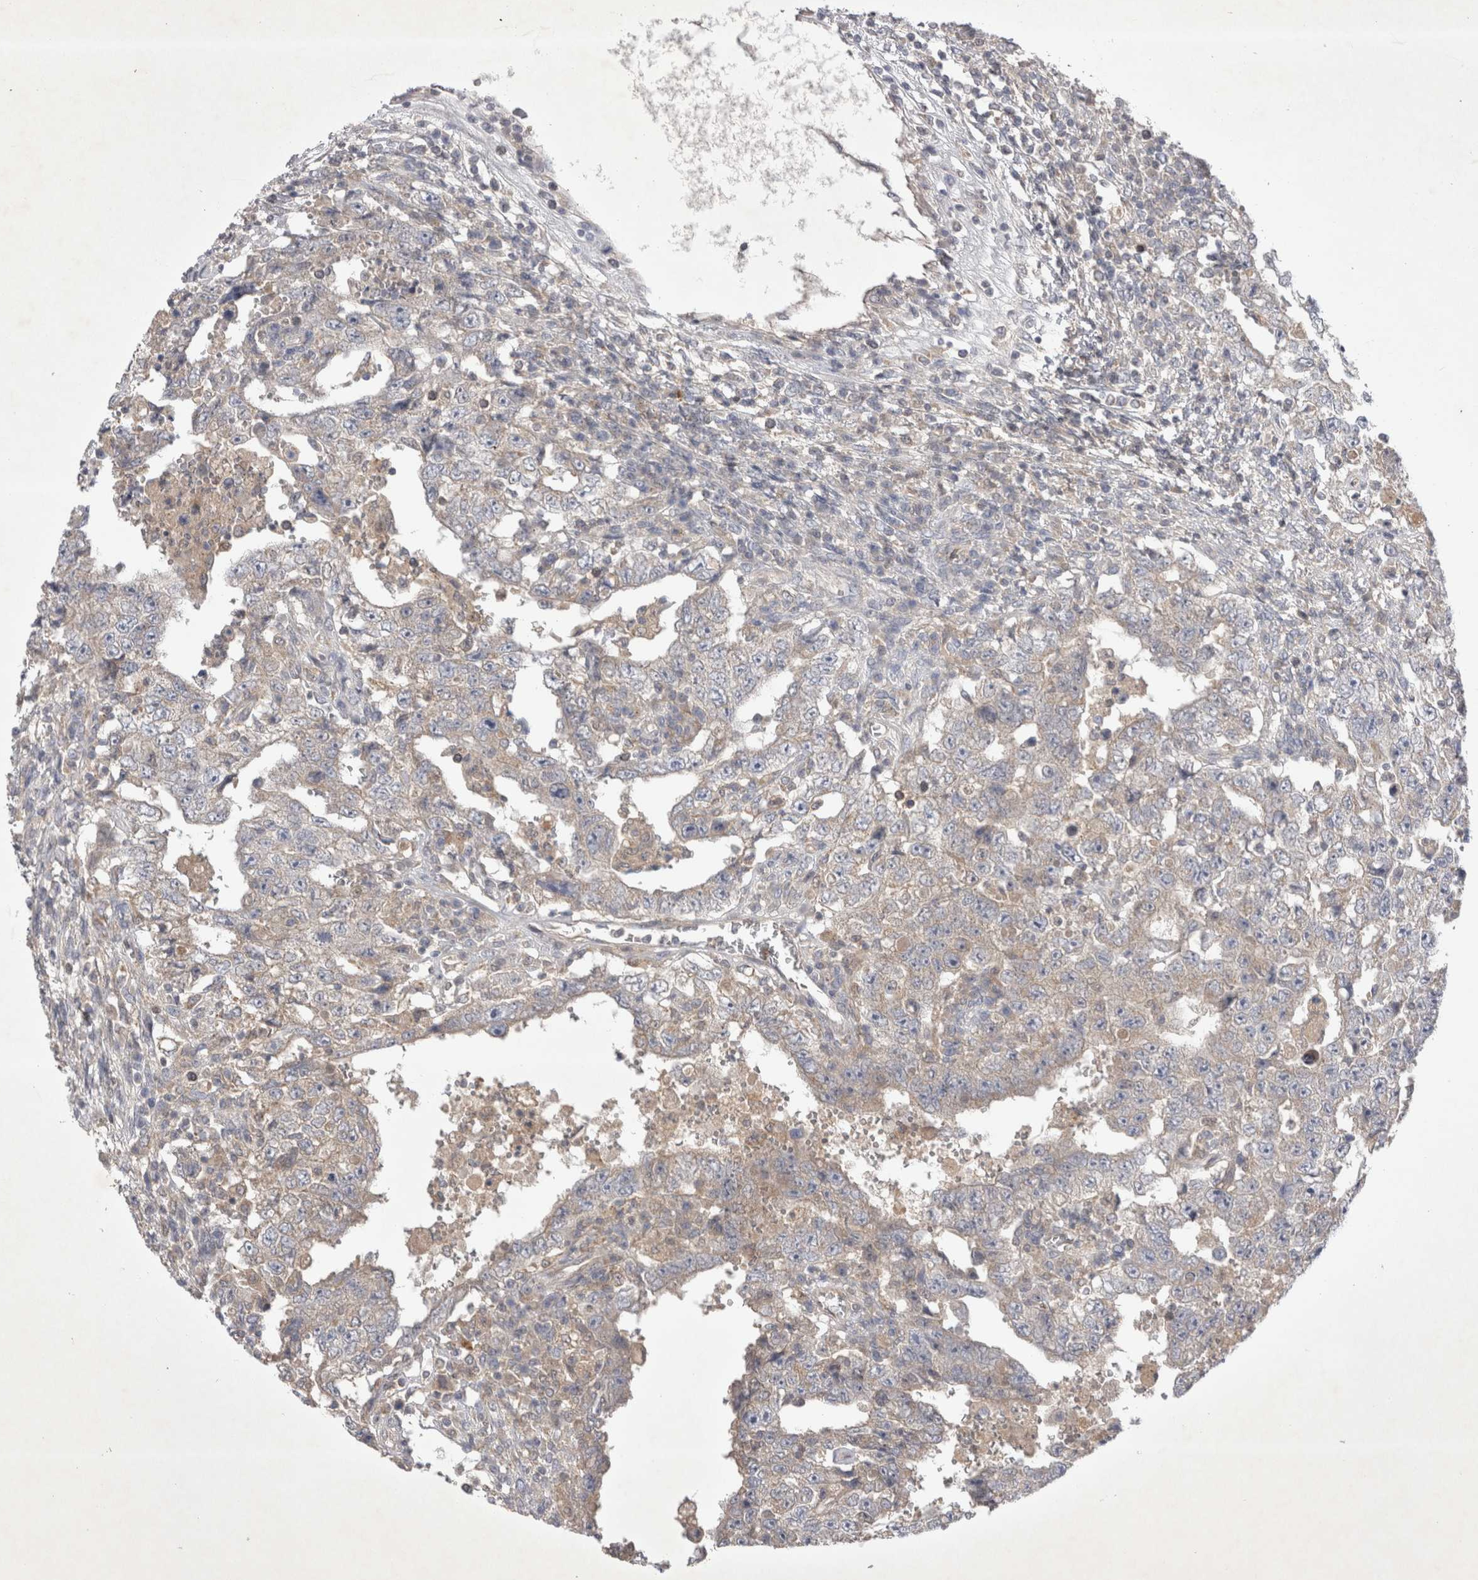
{"staining": {"intensity": "weak", "quantity": "<25%", "location": "cytoplasmic/membranous"}, "tissue": "testis cancer", "cell_type": "Tumor cells", "image_type": "cancer", "snomed": [{"axis": "morphology", "description": "Carcinoma, Embryonal, NOS"}, {"axis": "topography", "description": "Testis"}], "caption": "This is an immunohistochemistry photomicrograph of testis cancer. There is no staining in tumor cells.", "gene": "SRD5A3", "patient": {"sex": "male", "age": 26}}